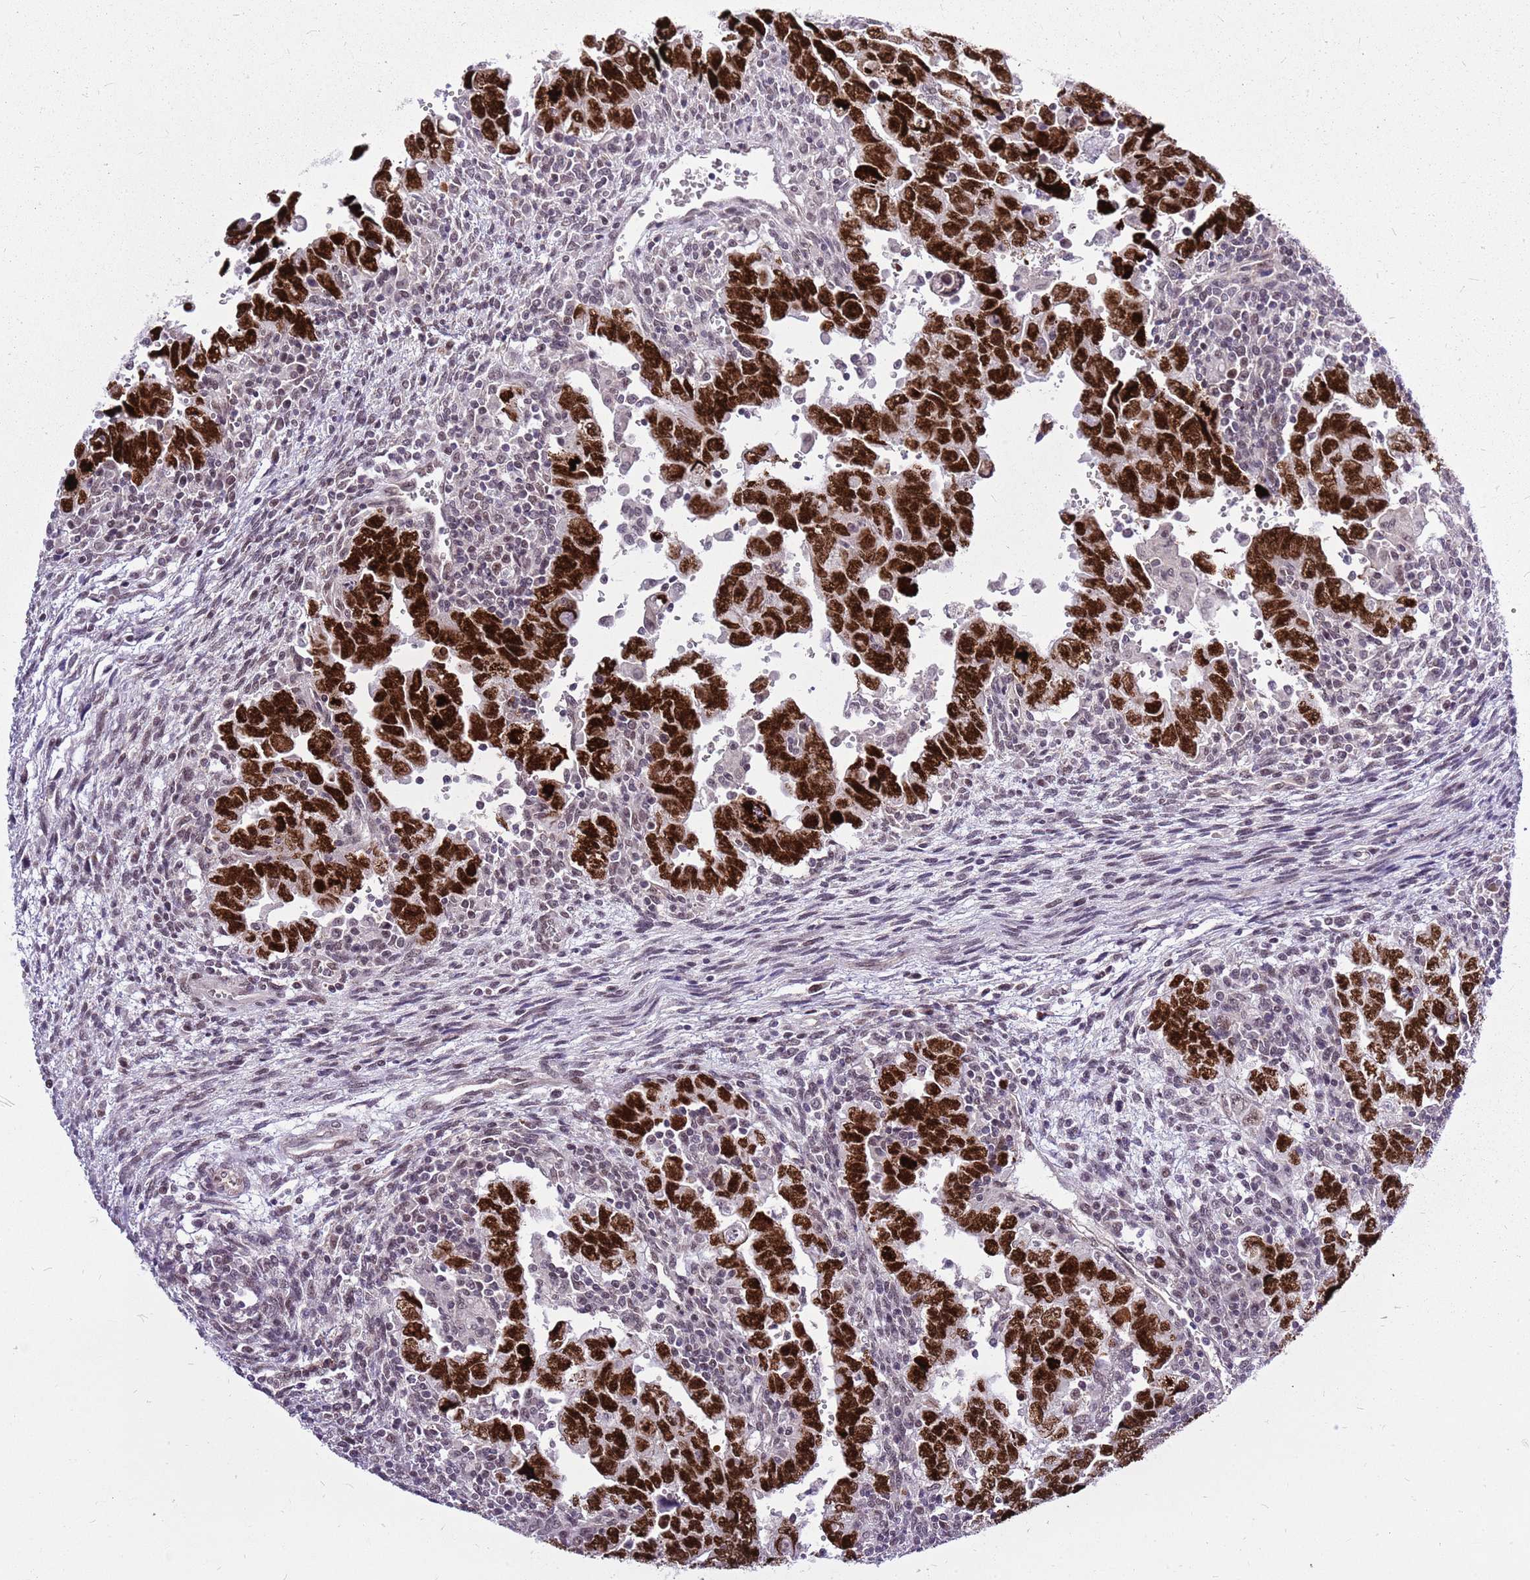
{"staining": {"intensity": "strong", "quantity": ">75%", "location": "nuclear"}, "tissue": "testis cancer", "cell_type": "Tumor cells", "image_type": "cancer", "snomed": [{"axis": "morphology", "description": "Carcinoma, Embryonal, NOS"}, {"axis": "topography", "description": "Testis"}], "caption": "Protein expression analysis of human embryonal carcinoma (testis) reveals strong nuclear positivity in about >75% of tumor cells.", "gene": "CCDC166", "patient": {"sex": "male", "age": 28}}